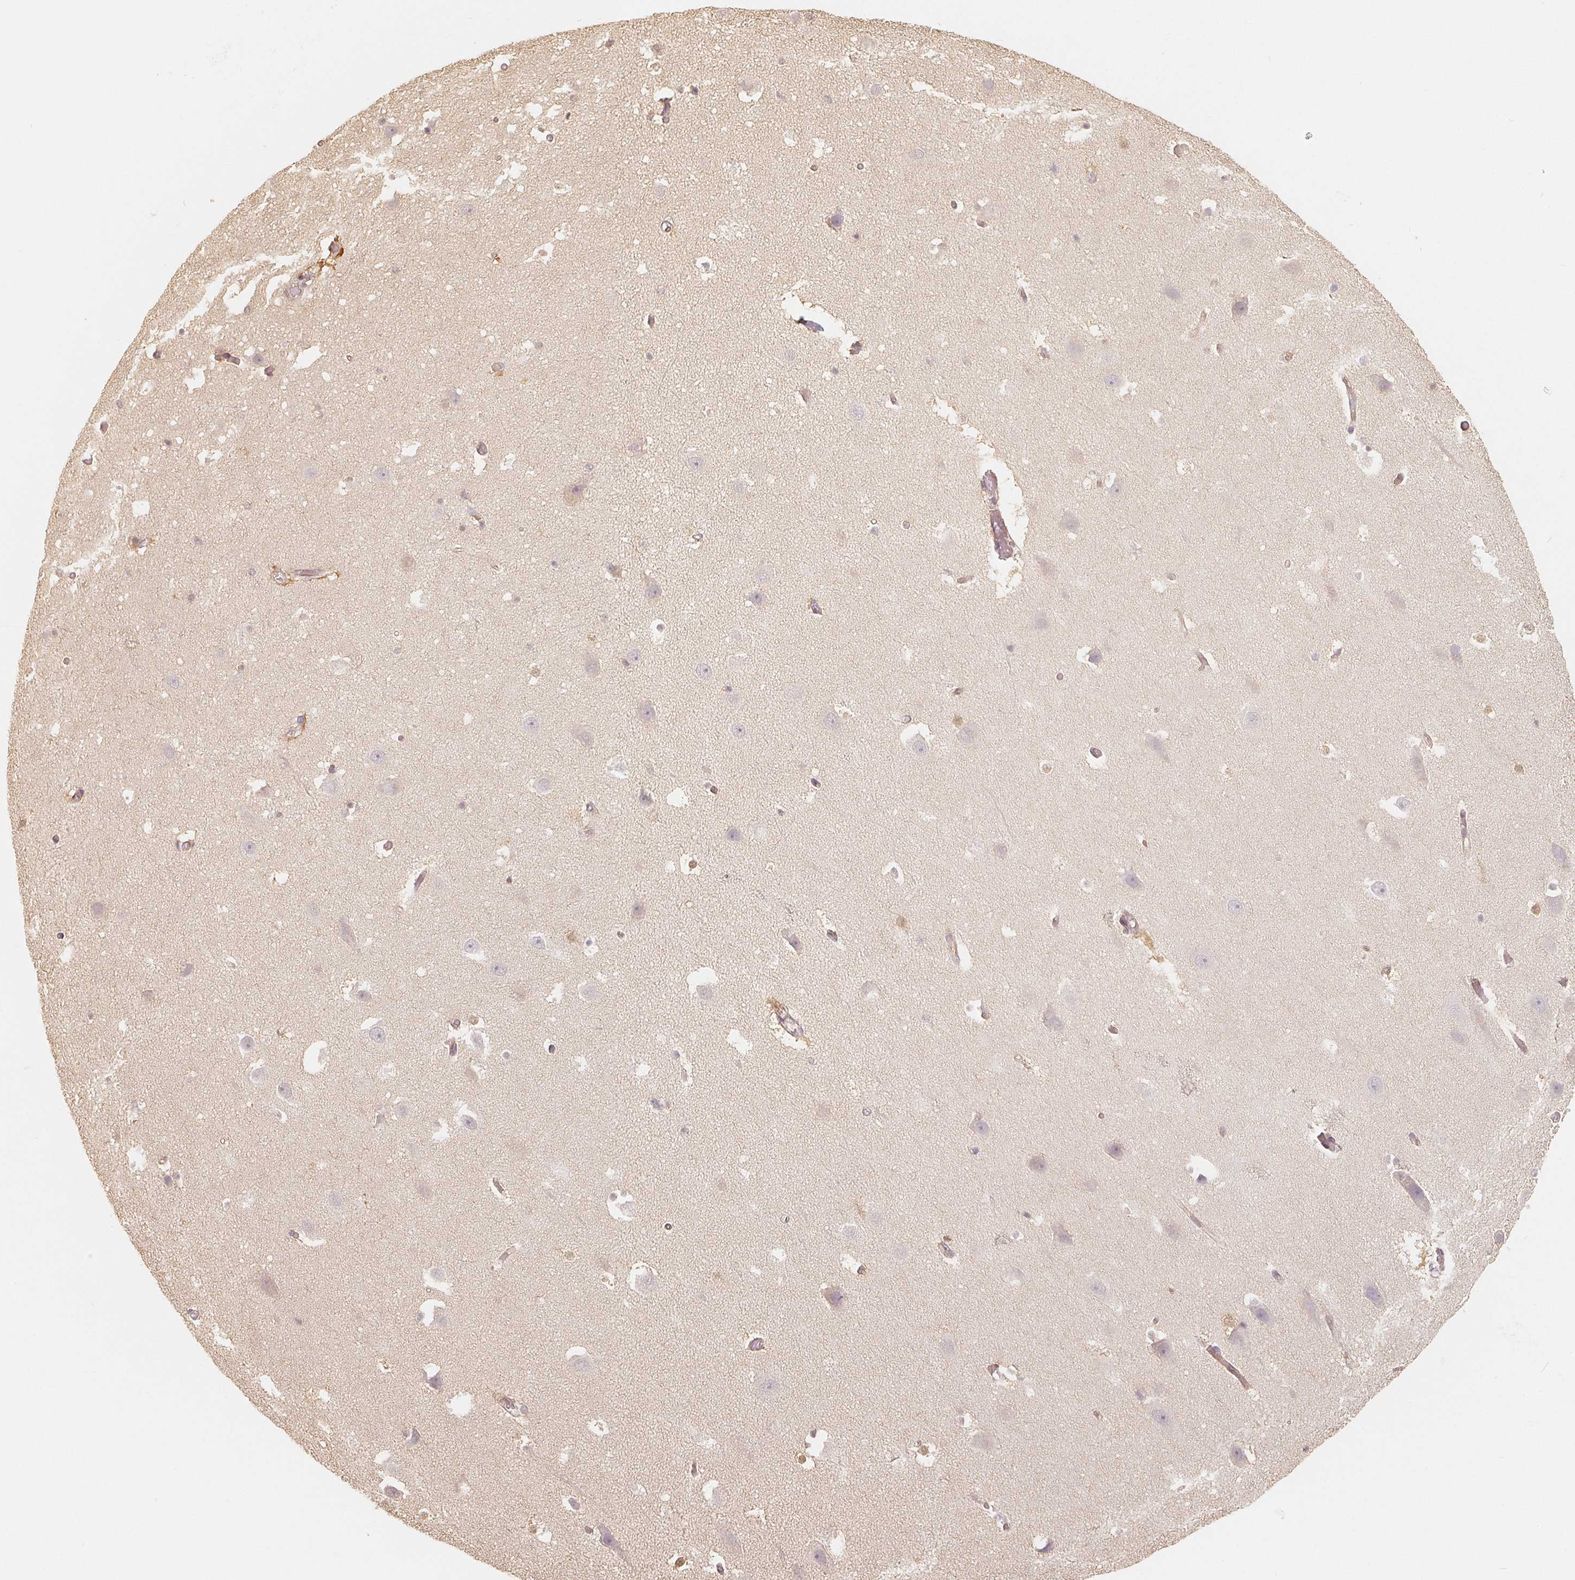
{"staining": {"intensity": "negative", "quantity": "none", "location": "none"}, "tissue": "hippocampus", "cell_type": "Glial cells", "image_type": "normal", "snomed": [{"axis": "morphology", "description": "Normal tissue, NOS"}, {"axis": "topography", "description": "Hippocampus"}], "caption": "An immunohistochemistry photomicrograph of benign hippocampus is shown. There is no staining in glial cells of hippocampus. (DAB (3,3'-diaminobenzidine) immunohistochemistry, high magnification).", "gene": "GUSB", "patient": {"sex": "male", "age": 26}}